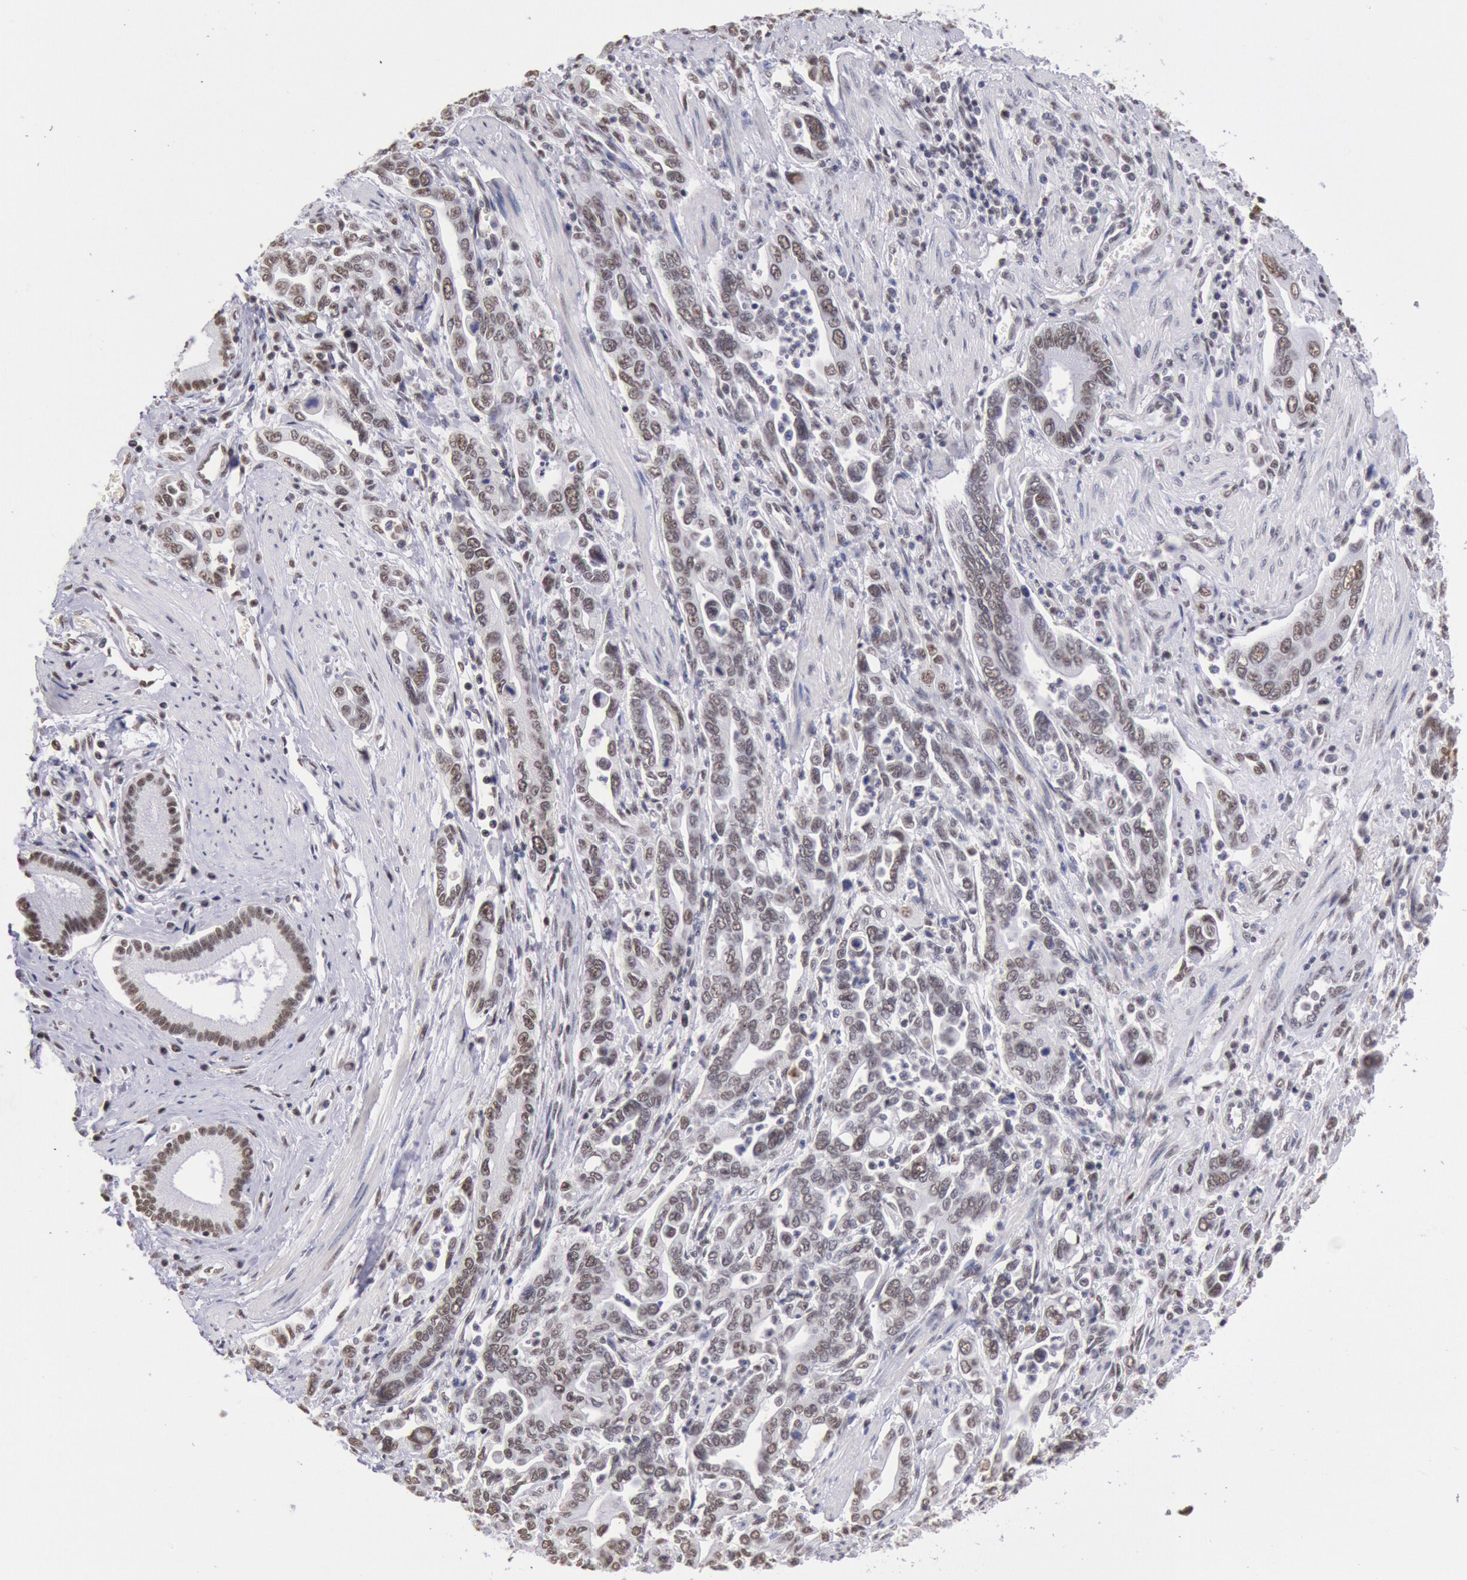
{"staining": {"intensity": "weak", "quantity": ">75%", "location": "nuclear"}, "tissue": "pancreatic cancer", "cell_type": "Tumor cells", "image_type": "cancer", "snomed": [{"axis": "morphology", "description": "Adenocarcinoma, NOS"}, {"axis": "topography", "description": "Pancreas"}], "caption": "The histopathology image displays staining of pancreatic adenocarcinoma, revealing weak nuclear protein expression (brown color) within tumor cells.", "gene": "SNRPD3", "patient": {"sex": "female", "age": 57}}